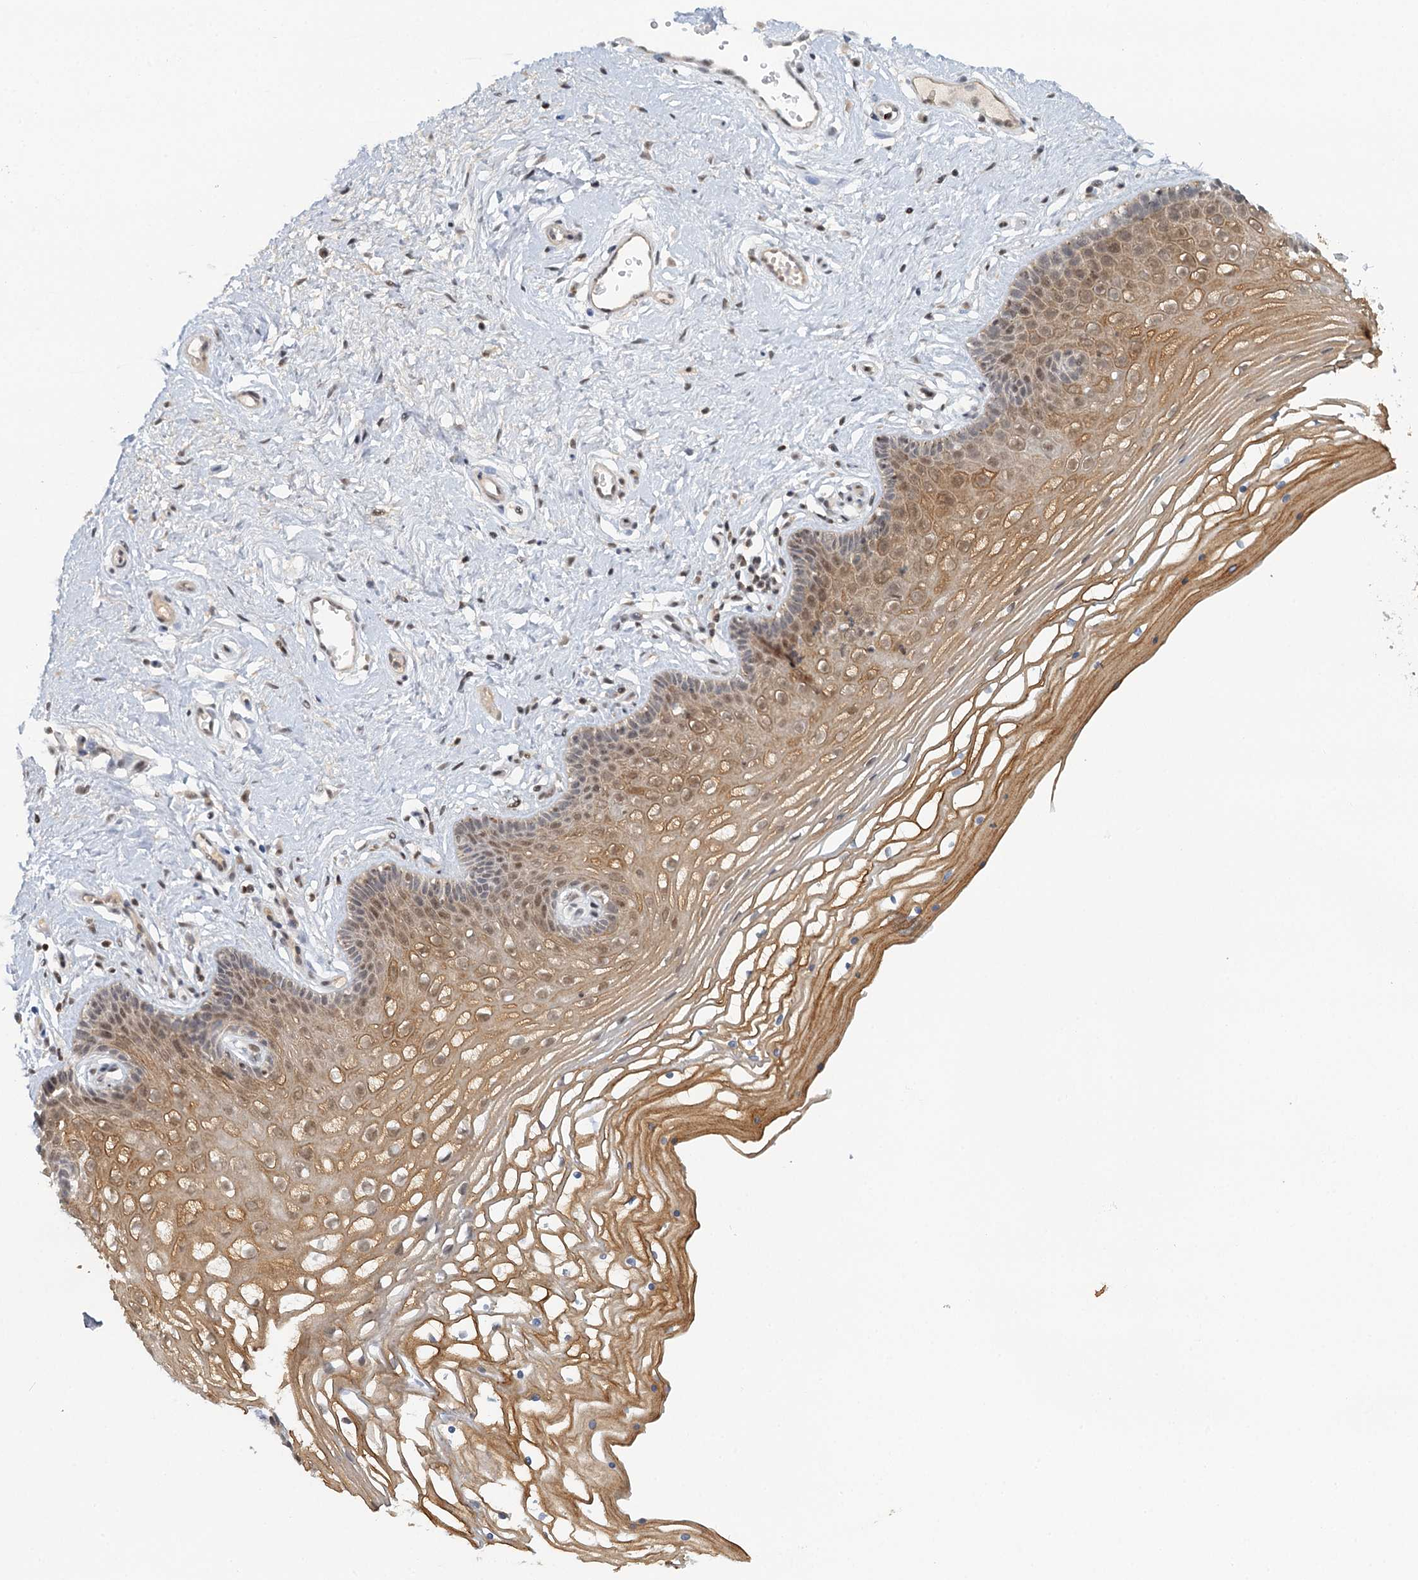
{"staining": {"intensity": "moderate", "quantity": "25%-75%", "location": "cytoplasmic/membranous,nuclear"}, "tissue": "vagina", "cell_type": "Squamous epithelial cells", "image_type": "normal", "snomed": [{"axis": "morphology", "description": "Normal tissue, NOS"}, {"axis": "topography", "description": "Vagina"}], "caption": "Protein expression analysis of unremarkable vagina displays moderate cytoplasmic/membranous,nuclear expression in about 25%-75% of squamous epithelial cells. The protein is stained brown, and the nuclei are stained in blue (DAB (3,3'-diaminobenzidine) IHC with brightfield microscopy, high magnification).", "gene": "GPATCH11", "patient": {"sex": "female", "age": 46}}